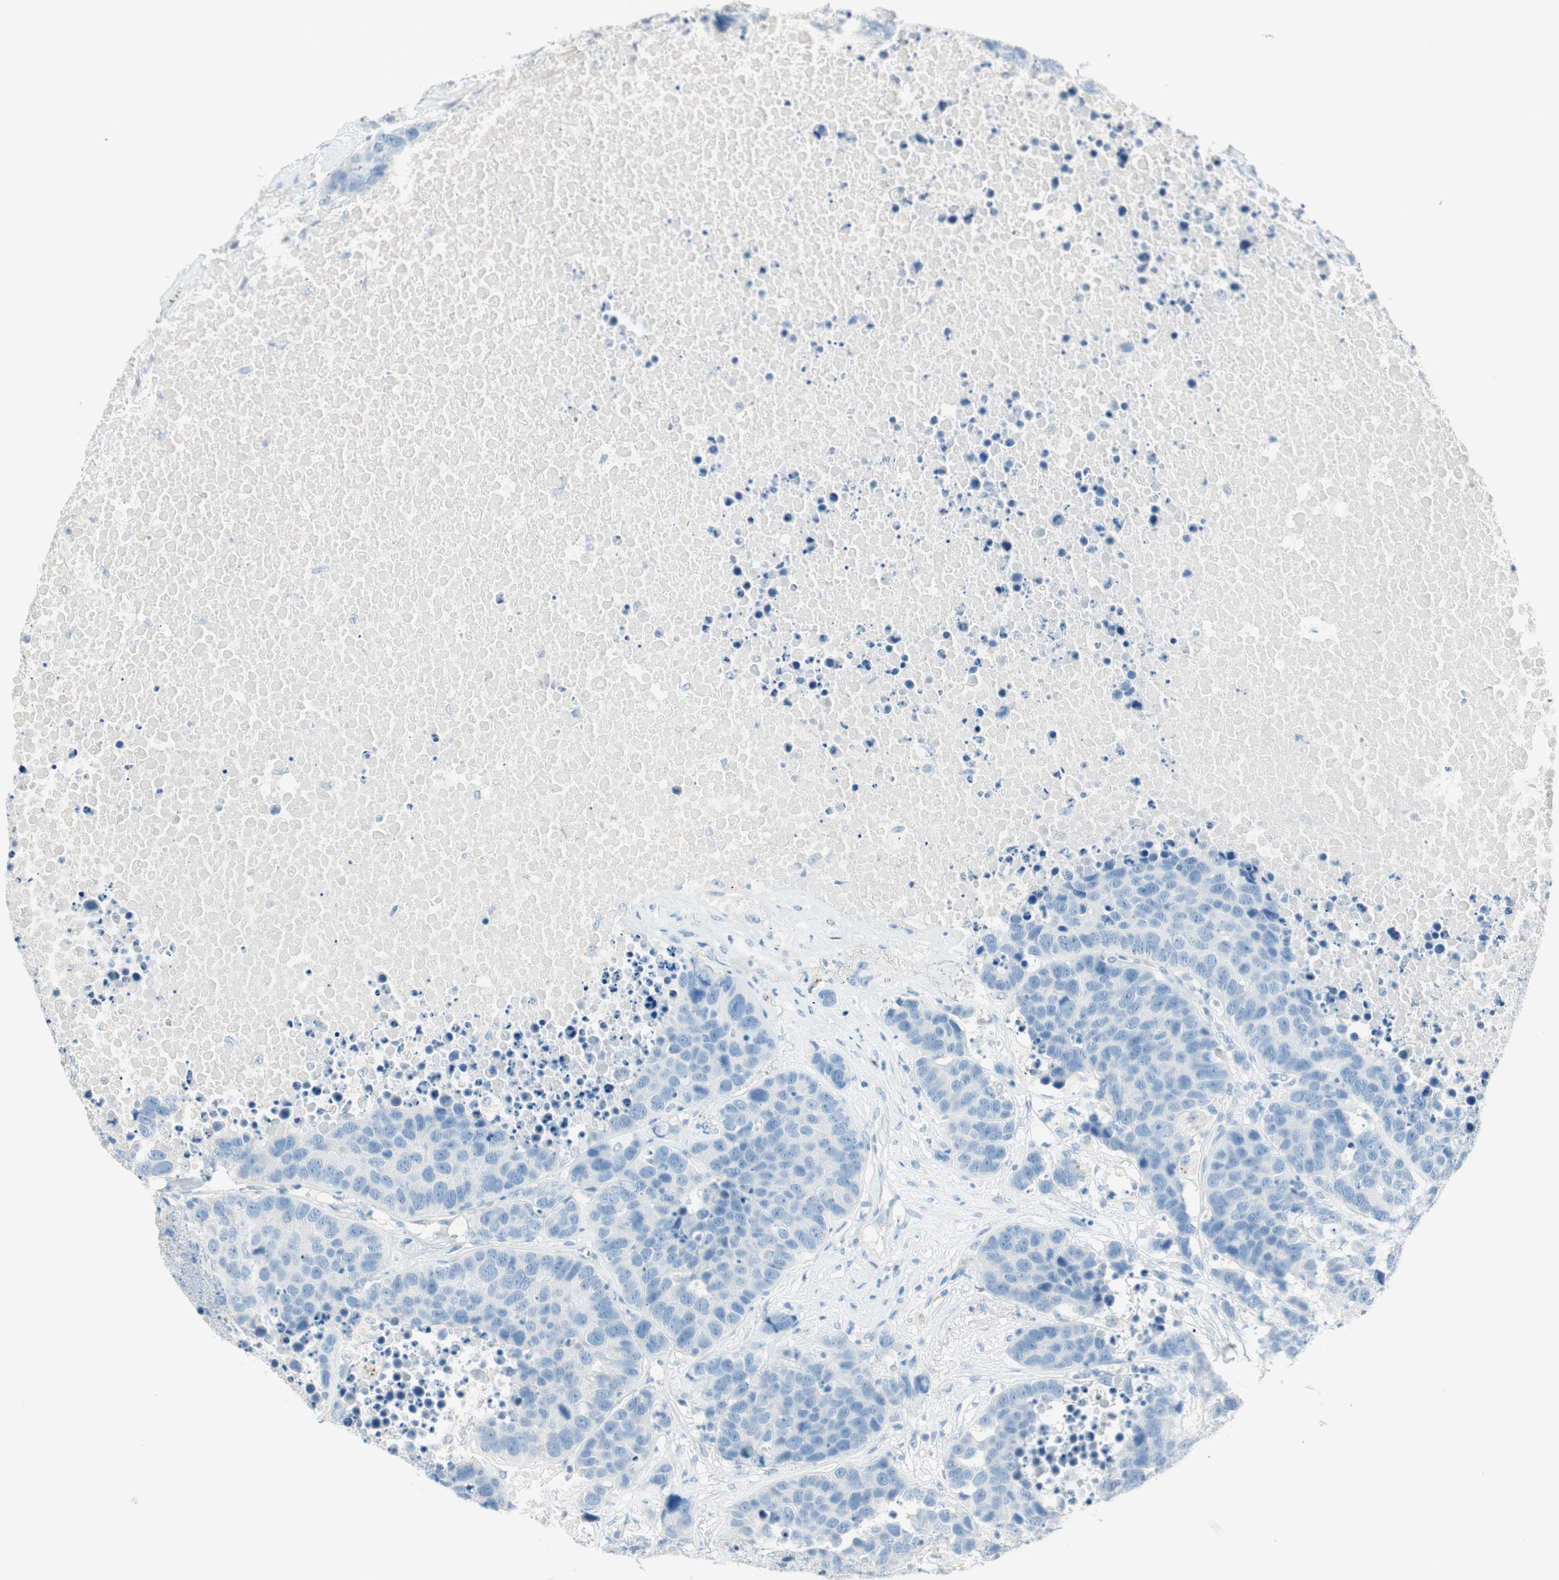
{"staining": {"intensity": "negative", "quantity": "none", "location": "none"}, "tissue": "carcinoid", "cell_type": "Tumor cells", "image_type": "cancer", "snomed": [{"axis": "morphology", "description": "Carcinoid, malignant, NOS"}, {"axis": "topography", "description": "Lung"}], "caption": "Tumor cells are negative for protein expression in human carcinoid (malignant).", "gene": "HPGD", "patient": {"sex": "male", "age": 60}}